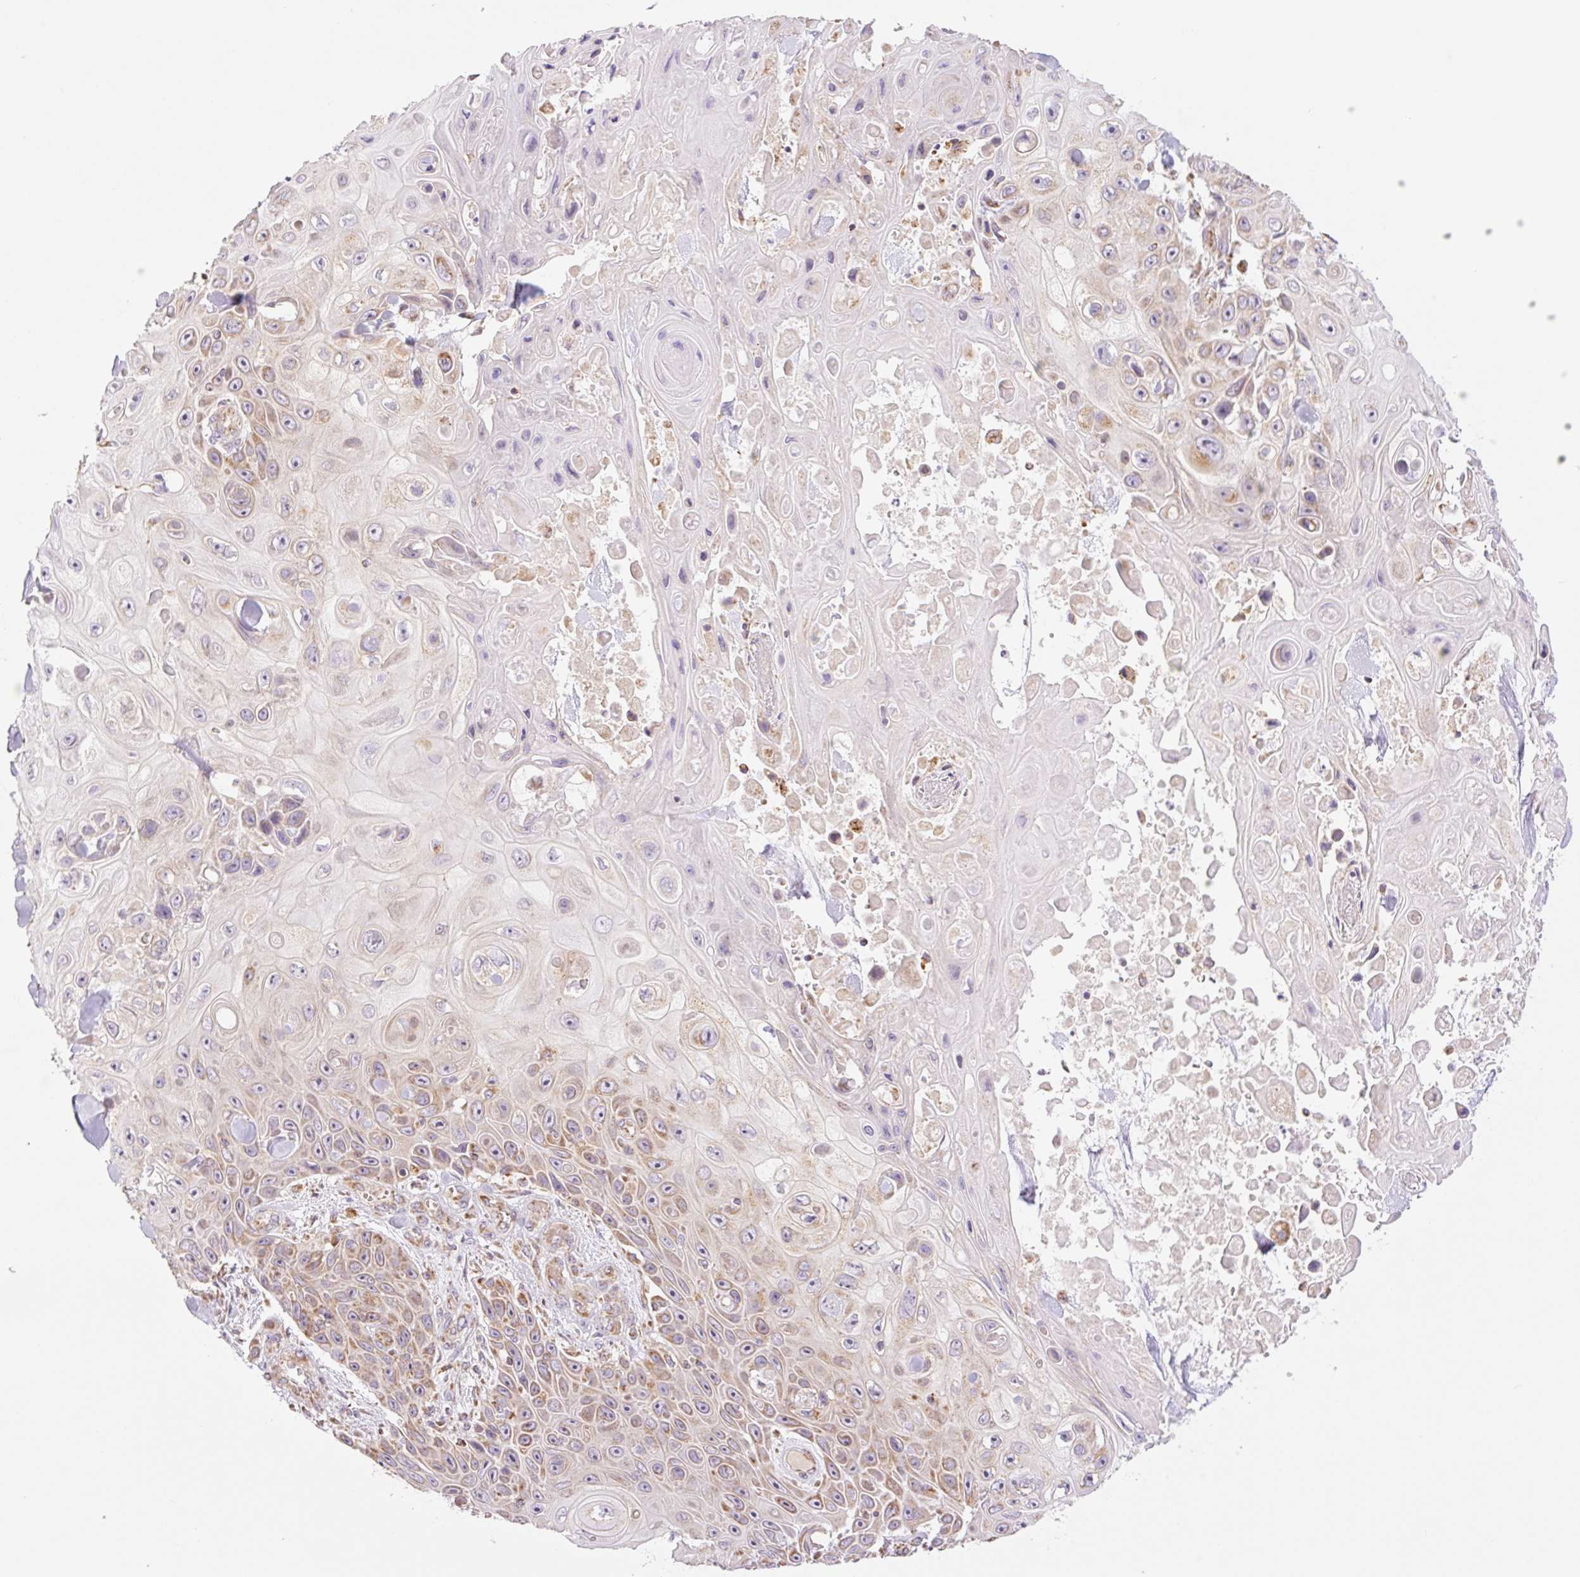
{"staining": {"intensity": "moderate", "quantity": "<25%", "location": "cytoplasmic/membranous"}, "tissue": "skin cancer", "cell_type": "Tumor cells", "image_type": "cancer", "snomed": [{"axis": "morphology", "description": "Squamous cell carcinoma, NOS"}, {"axis": "topography", "description": "Skin"}], "caption": "Immunohistochemical staining of human skin cancer demonstrates low levels of moderate cytoplasmic/membranous protein positivity in about <25% of tumor cells. Nuclei are stained in blue.", "gene": "GOSR2", "patient": {"sex": "male", "age": 82}}